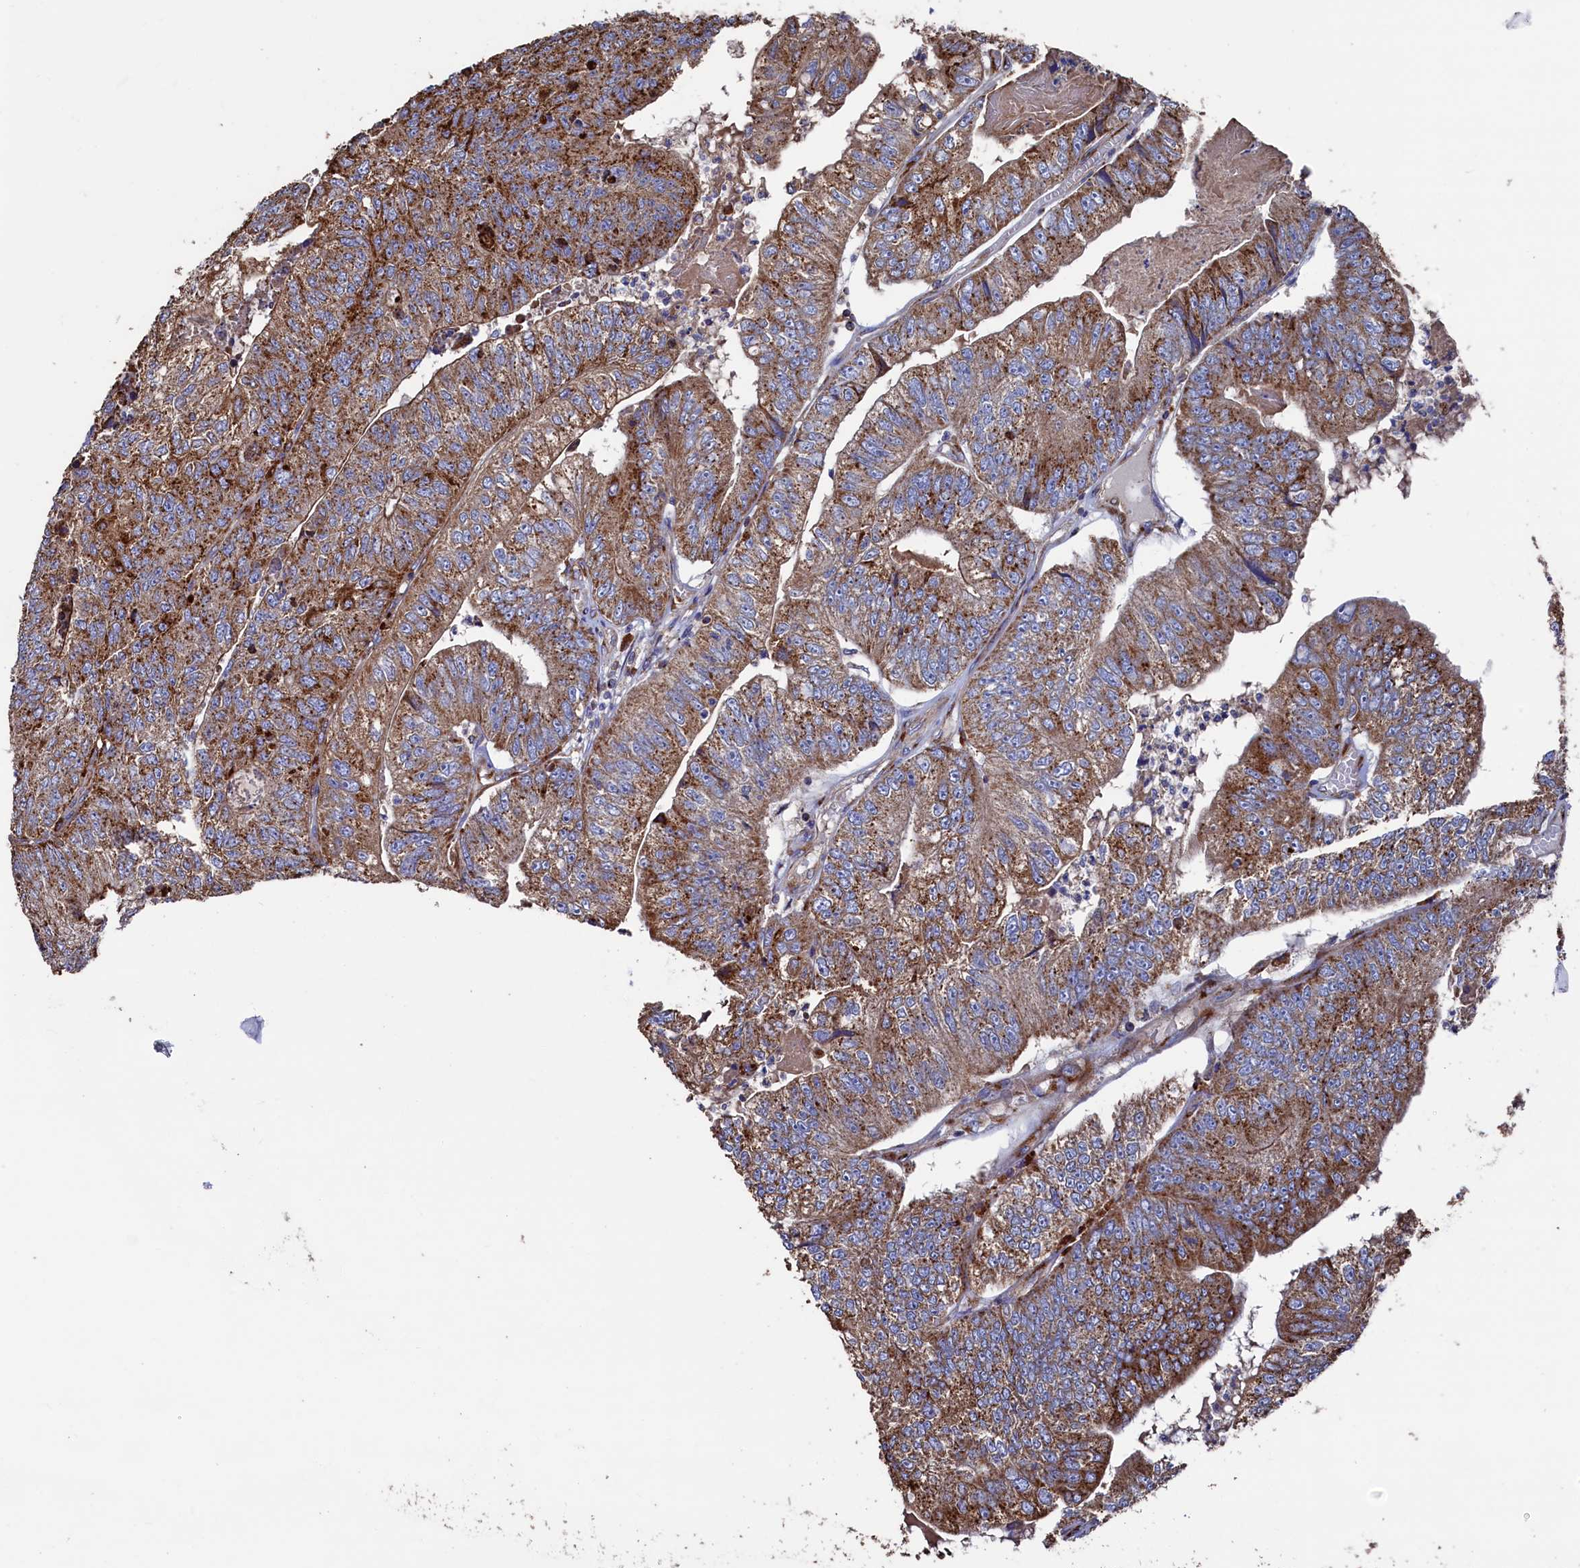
{"staining": {"intensity": "moderate", "quantity": ">75%", "location": "cytoplasmic/membranous"}, "tissue": "colorectal cancer", "cell_type": "Tumor cells", "image_type": "cancer", "snomed": [{"axis": "morphology", "description": "Adenocarcinoma, NOS"}, {"axis": "topography", "description": "Colon"}], "caption": "Immunohistochemical staining of adenocarcinoma (colorectal) demonstrates moderate cytoplasmic/membranous protein expression in approximately >75% of tumor cells.", "gene": "PRRC1", "patient": {"sex": "female", "age": 67}}